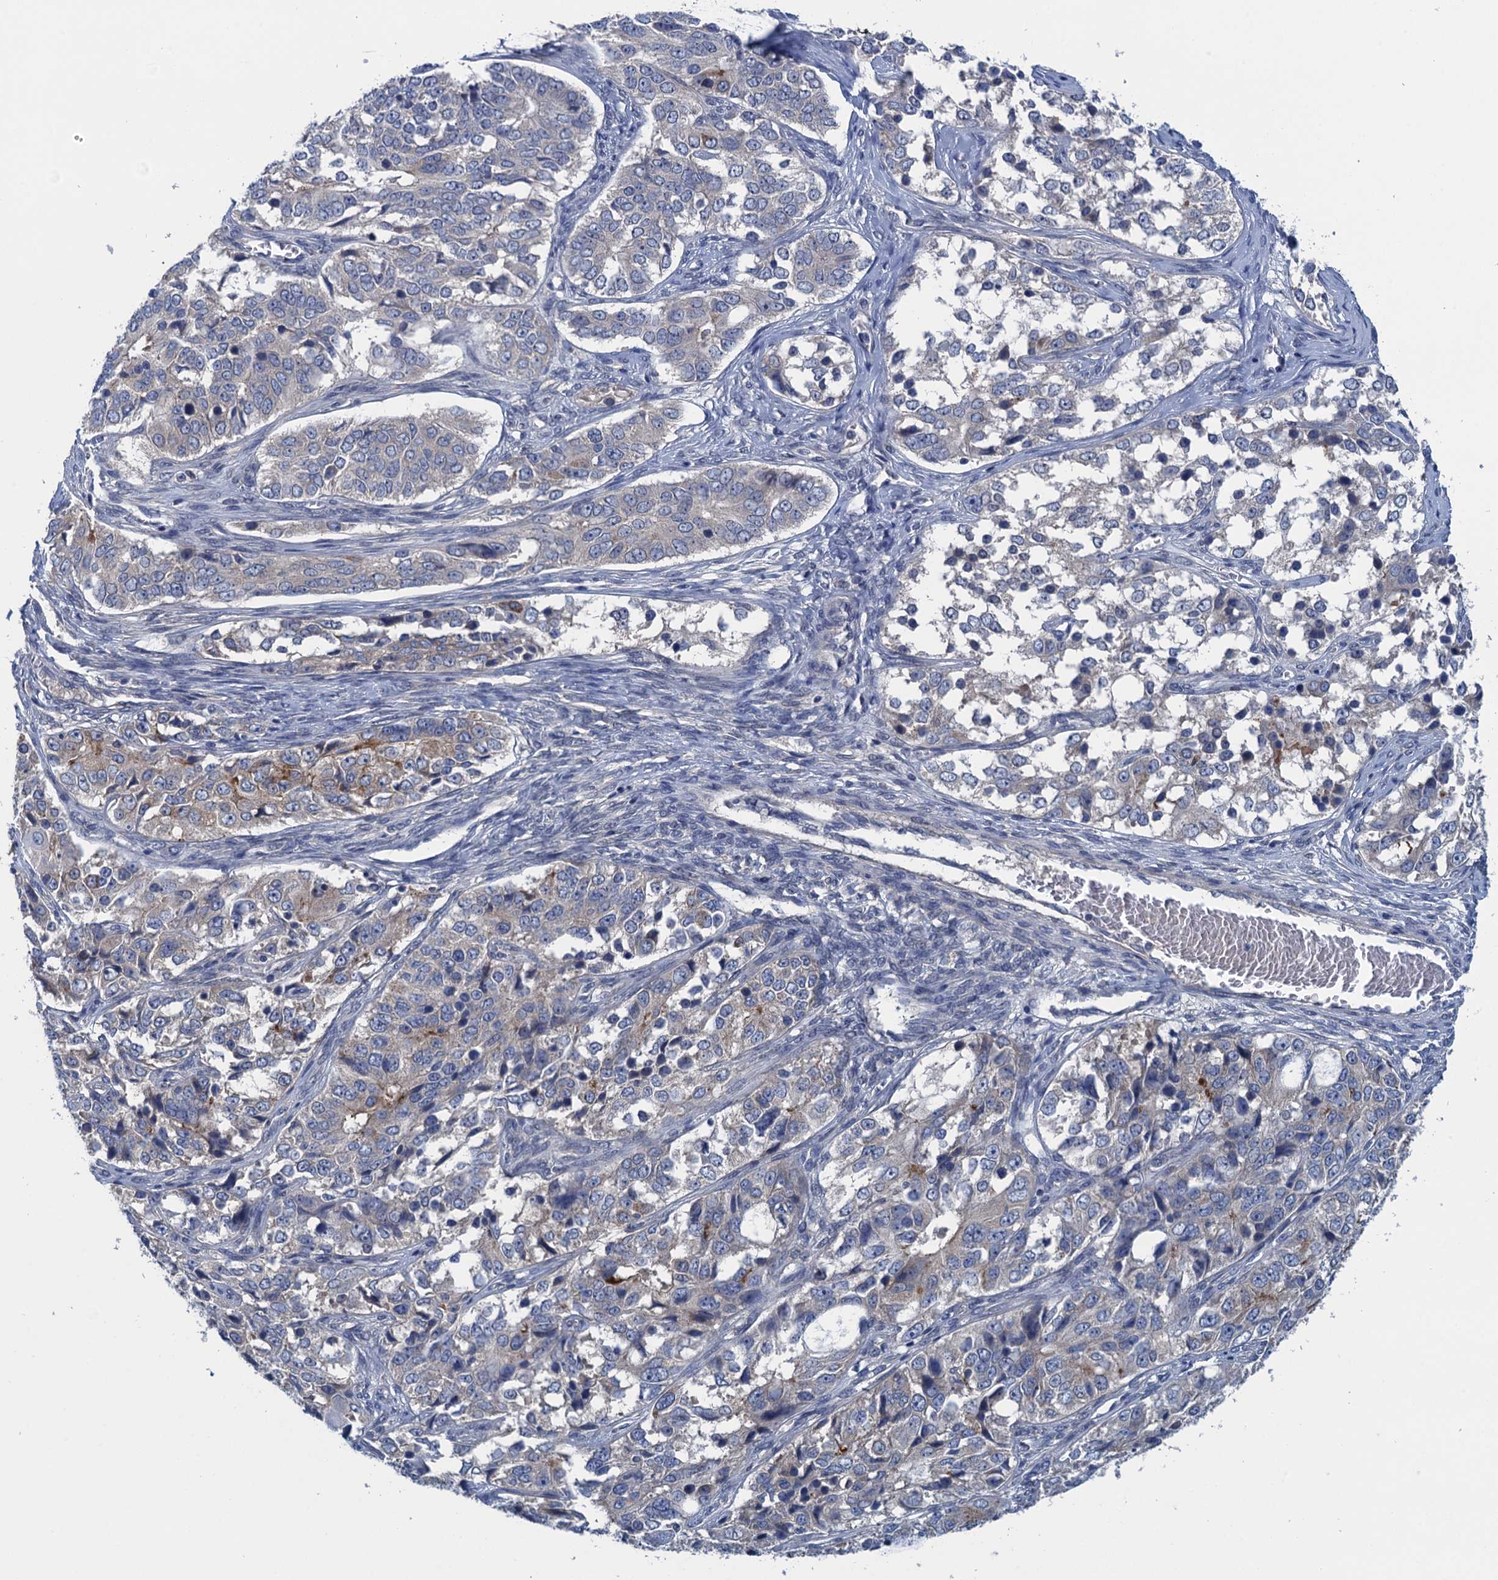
{"staining": {"intensity": "negative", "quantity": "none", "location": "none"}, "tissue": "ovarian cancer", "cell_type": "Tumor cells", "image_type": "cancer", "snomed": [{"axis": "morphology", "description": "Carcinoma, endometroid"}, {"axis": "topography", "description": "Ovary"}], "caption": "Ovarian endometroid carcinoma was stained to show a protein in brown. There is no significant expression in tumor cells.", "gene": "CTU2", "patient": {"sex": "female", "age": 51}}